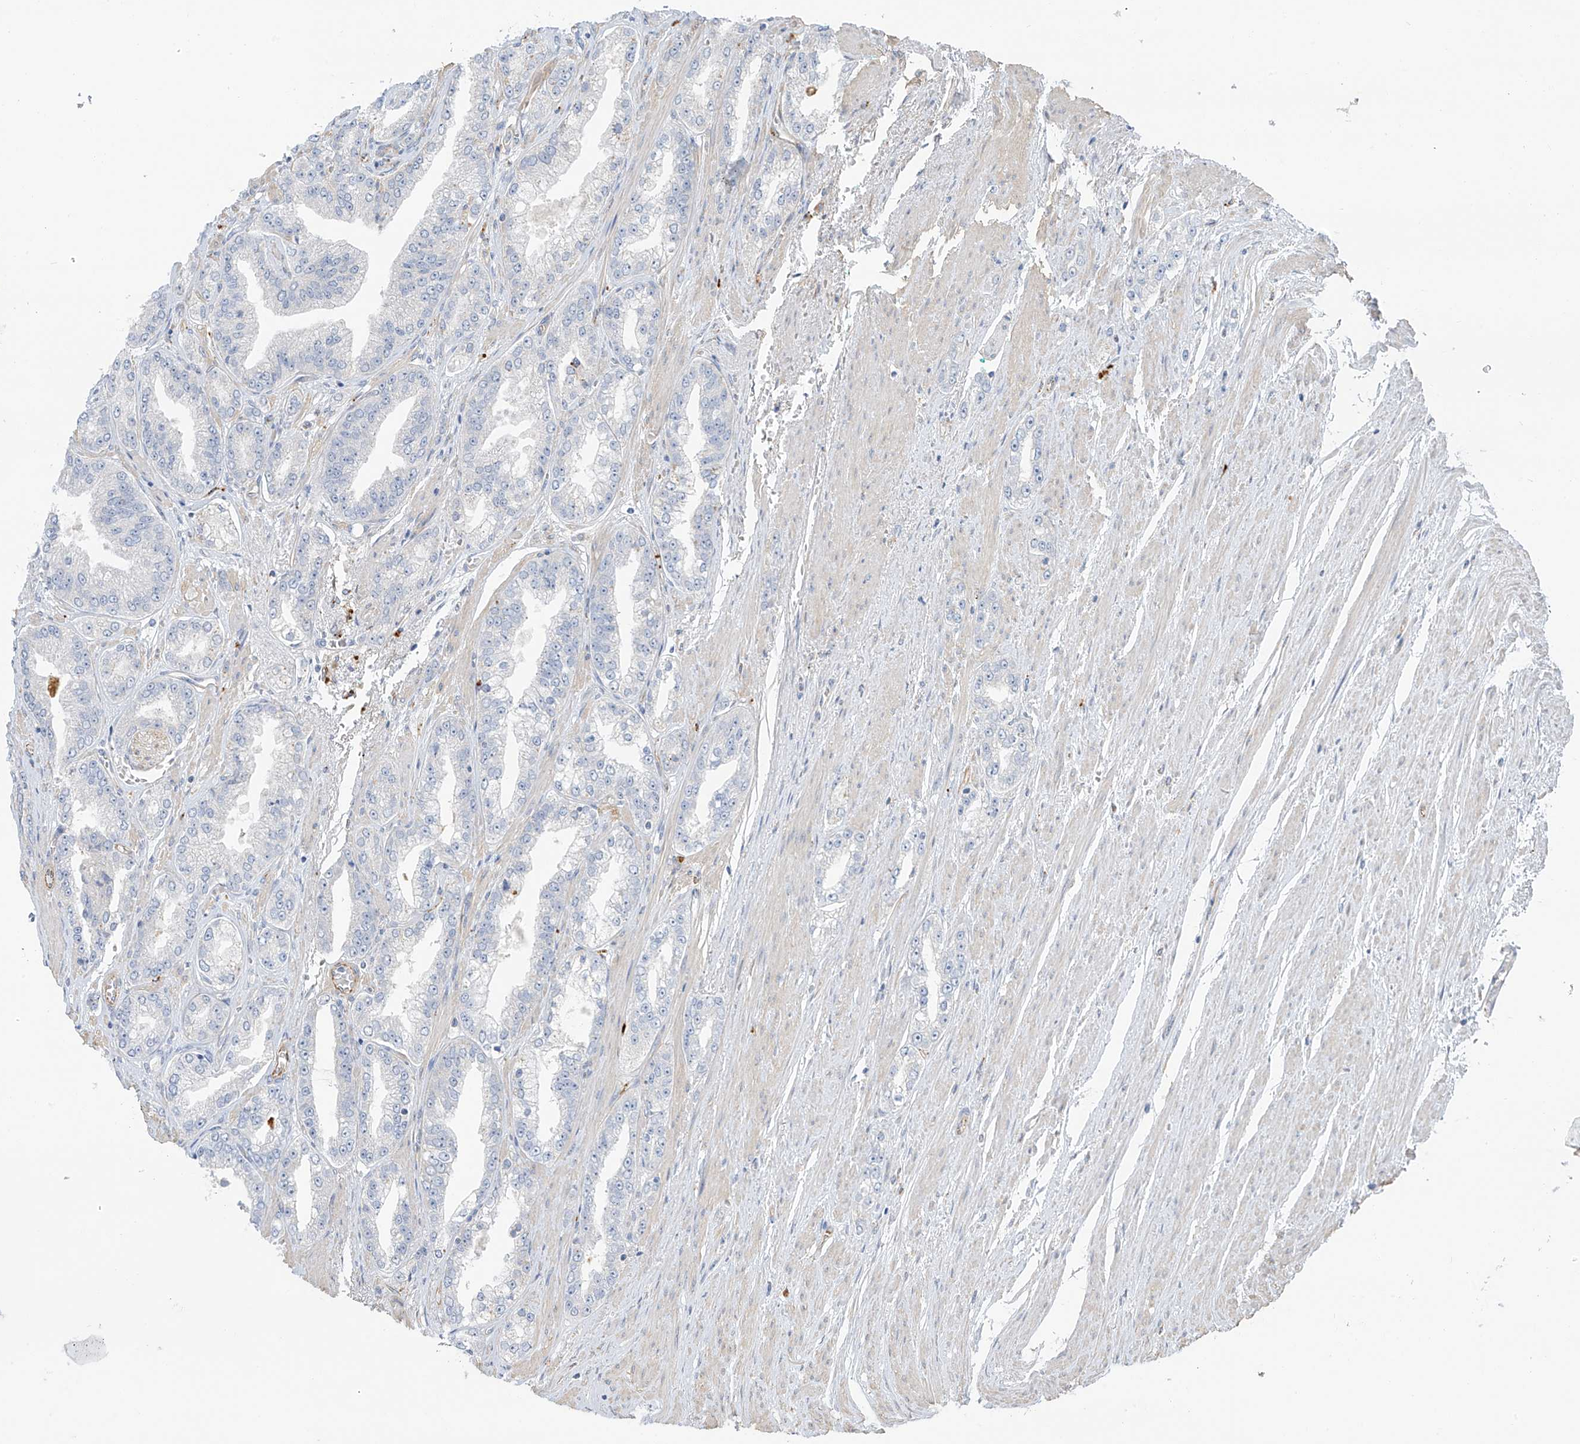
{"staining": {"intensity": "negative", "quantity": "none", "location": "none"}, "tissue": "prostate cancer", "cell_type": "Tumor cells", "image_type": "cancer", "snomed": [{"axis": "morphology", "description": "Adenocarcinoma, High grade"}, {"axis": "topography", "description": "Prostate"}], "caption": "Tumor cells are negative for protein expression in human prostate cancer (adenocarcinoma (high-grade)).", "gene": "TAL2", "patient": {"sex": "male", "age": 71}}